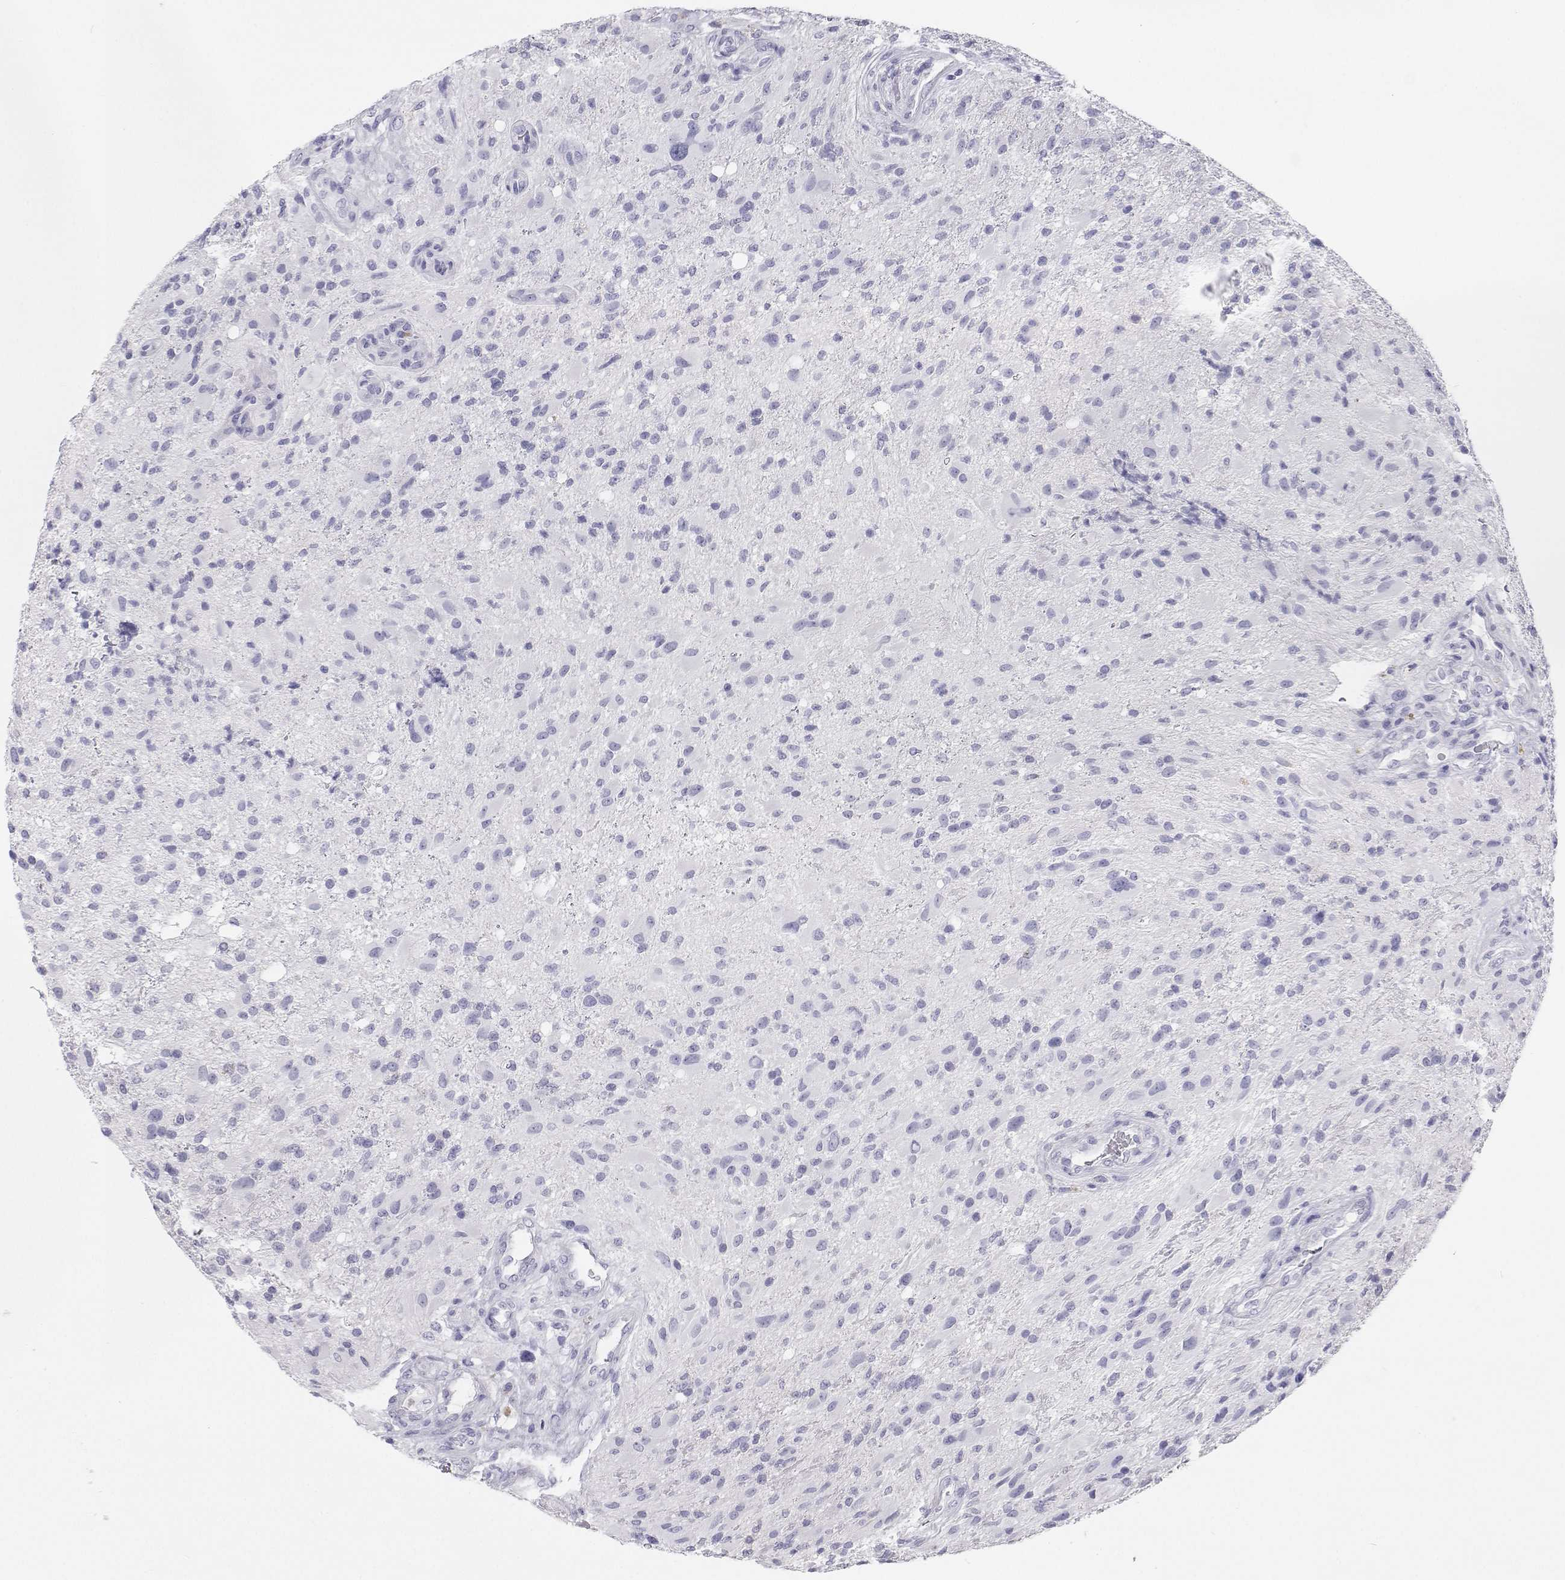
{"staining": {"intensity": "negative", "quantity": "none", "location": "none"}, "tissue": "glioma", "cell_type": "Tumor cells", "image_type": "cancer", "snomed": [{"axis": "morphology", "description": "Glioma, malignant, High grade"}, {"axis": "topography", "description": "Brain"}], "caption": "Malignant glioma (high-grade) was stained to show a protein in brown. There is no significant staining in tumor cells. (DAB (3,3'-diaminobenzidine) immunohistochemistry, high magnification).", "gene": "SFTPB", "patient": {"sex": "male", "age": 53}}